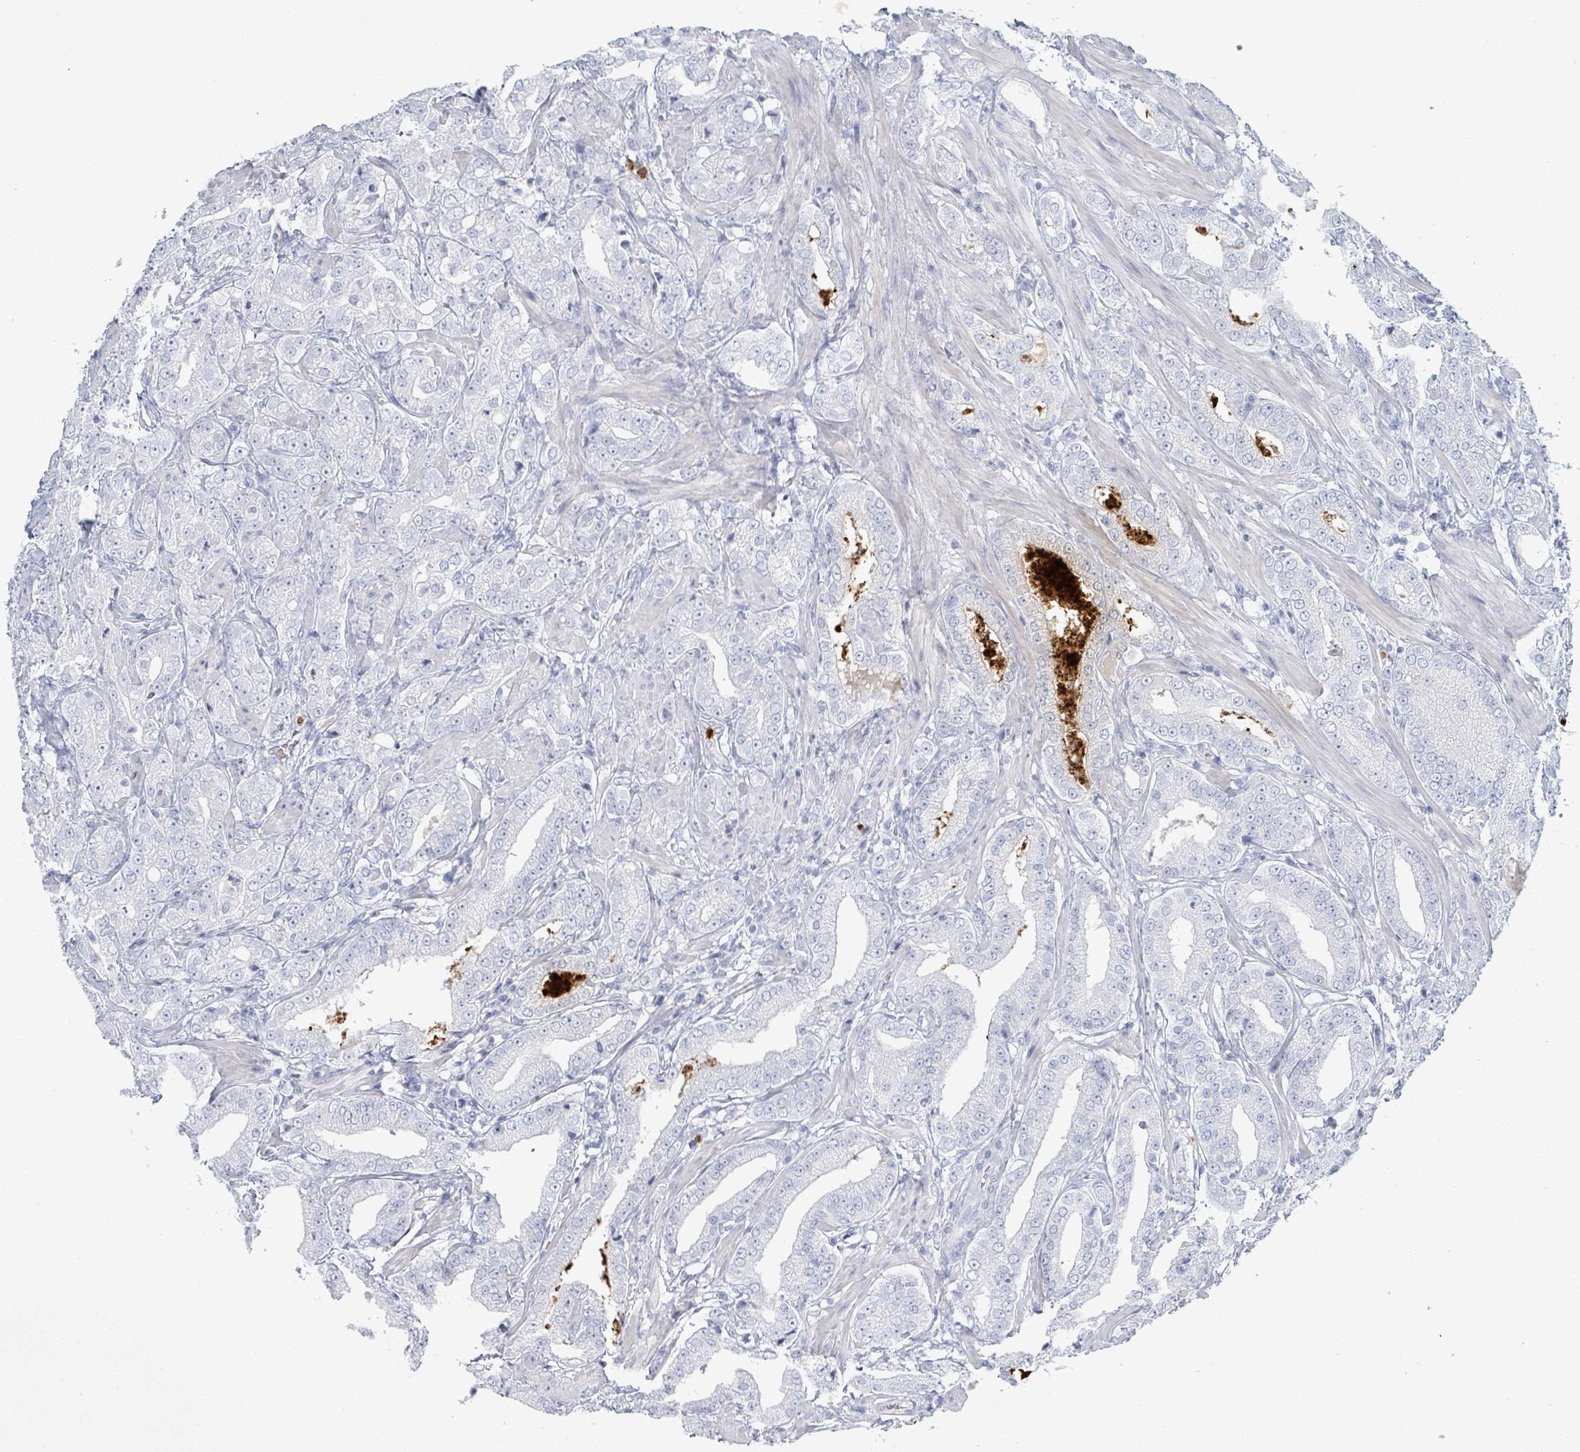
{"staining": {"intensity": "negative", "quantity": "none", "location": "none"}, "tissue": "prostate cancer", "cell_type": "Tumor cells", "image_type": "cancer", "snomed": [{"axis": "morphology", "description": "Adenocarcinoma, Low grade"}, {"axis": "topography", "description": "Prostate"}], "caption": "DAB (3,3'-diaminobenzidine) immunohistochemical staining of adenocarcinoma (low-grade) (prostate) shows no significant positivity in tumor cells. Brightfield microscopy of immunohistochemistry (IHC) stained with DAB (brown) and hematoxylin (blue), captured at high magnification.", "gene": "DEFA4", "patient": {"sex": "male", "age": 67}}